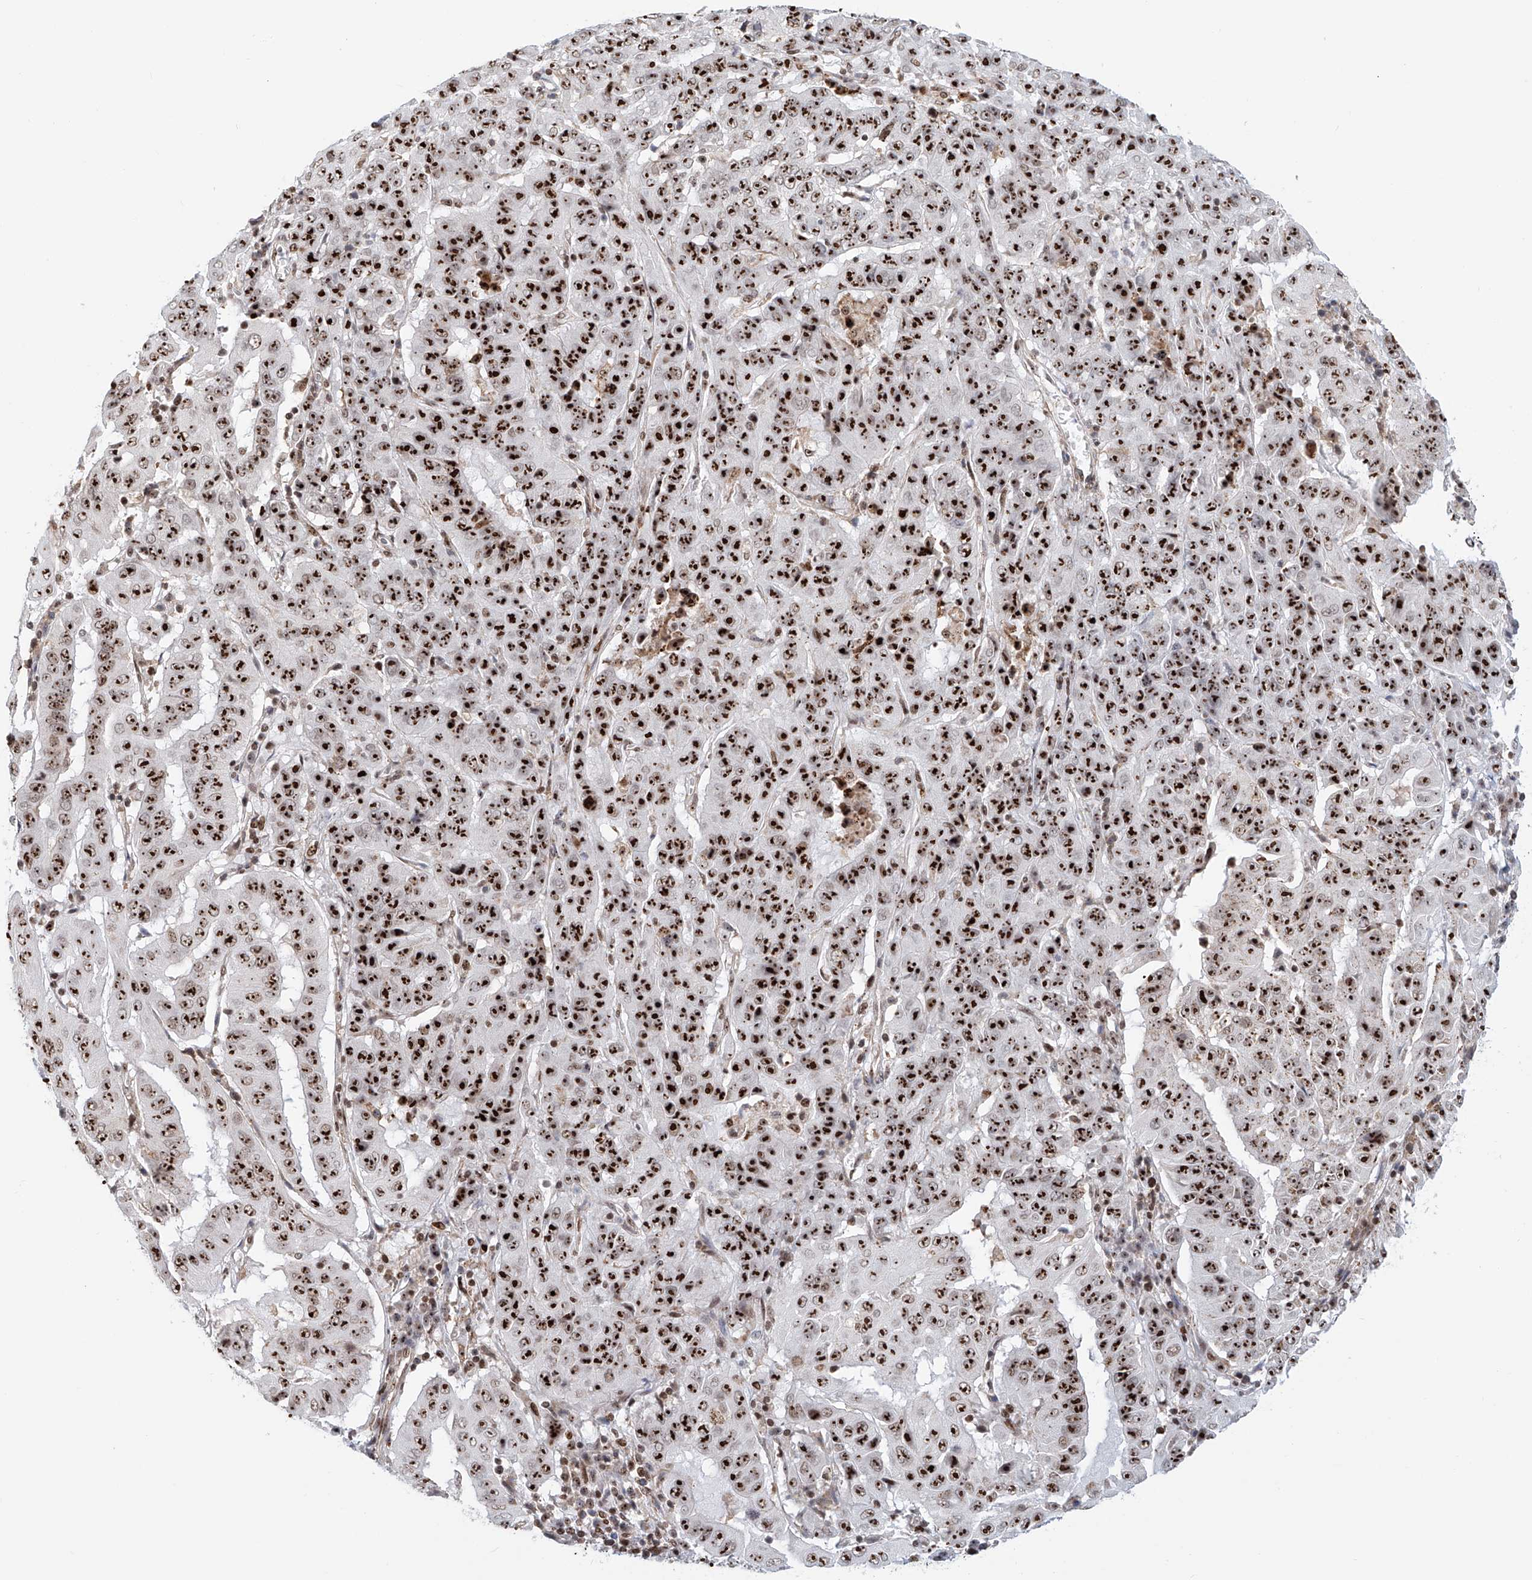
{"staining": {"intensity": "strong", "quantity": ">75%", "location": "nuclear"}, "tissue": "pancreatic cancer", "cell_type": "Tumor cells", "image_type": "cancer", "snomed": [{"axis": "morphology", "description": "Adenocarcinoma, NOS"}, {"axis": "topography", "description": "Pancreas"}], "caption": "Immunohistochemical staining of pancreatic cancer exhibits high levels of strong nuclear protein positivity in approximately >75% of tumor cells.", "gene": "PRUNE2", "patient": {"sex": "male", "age": 63}}